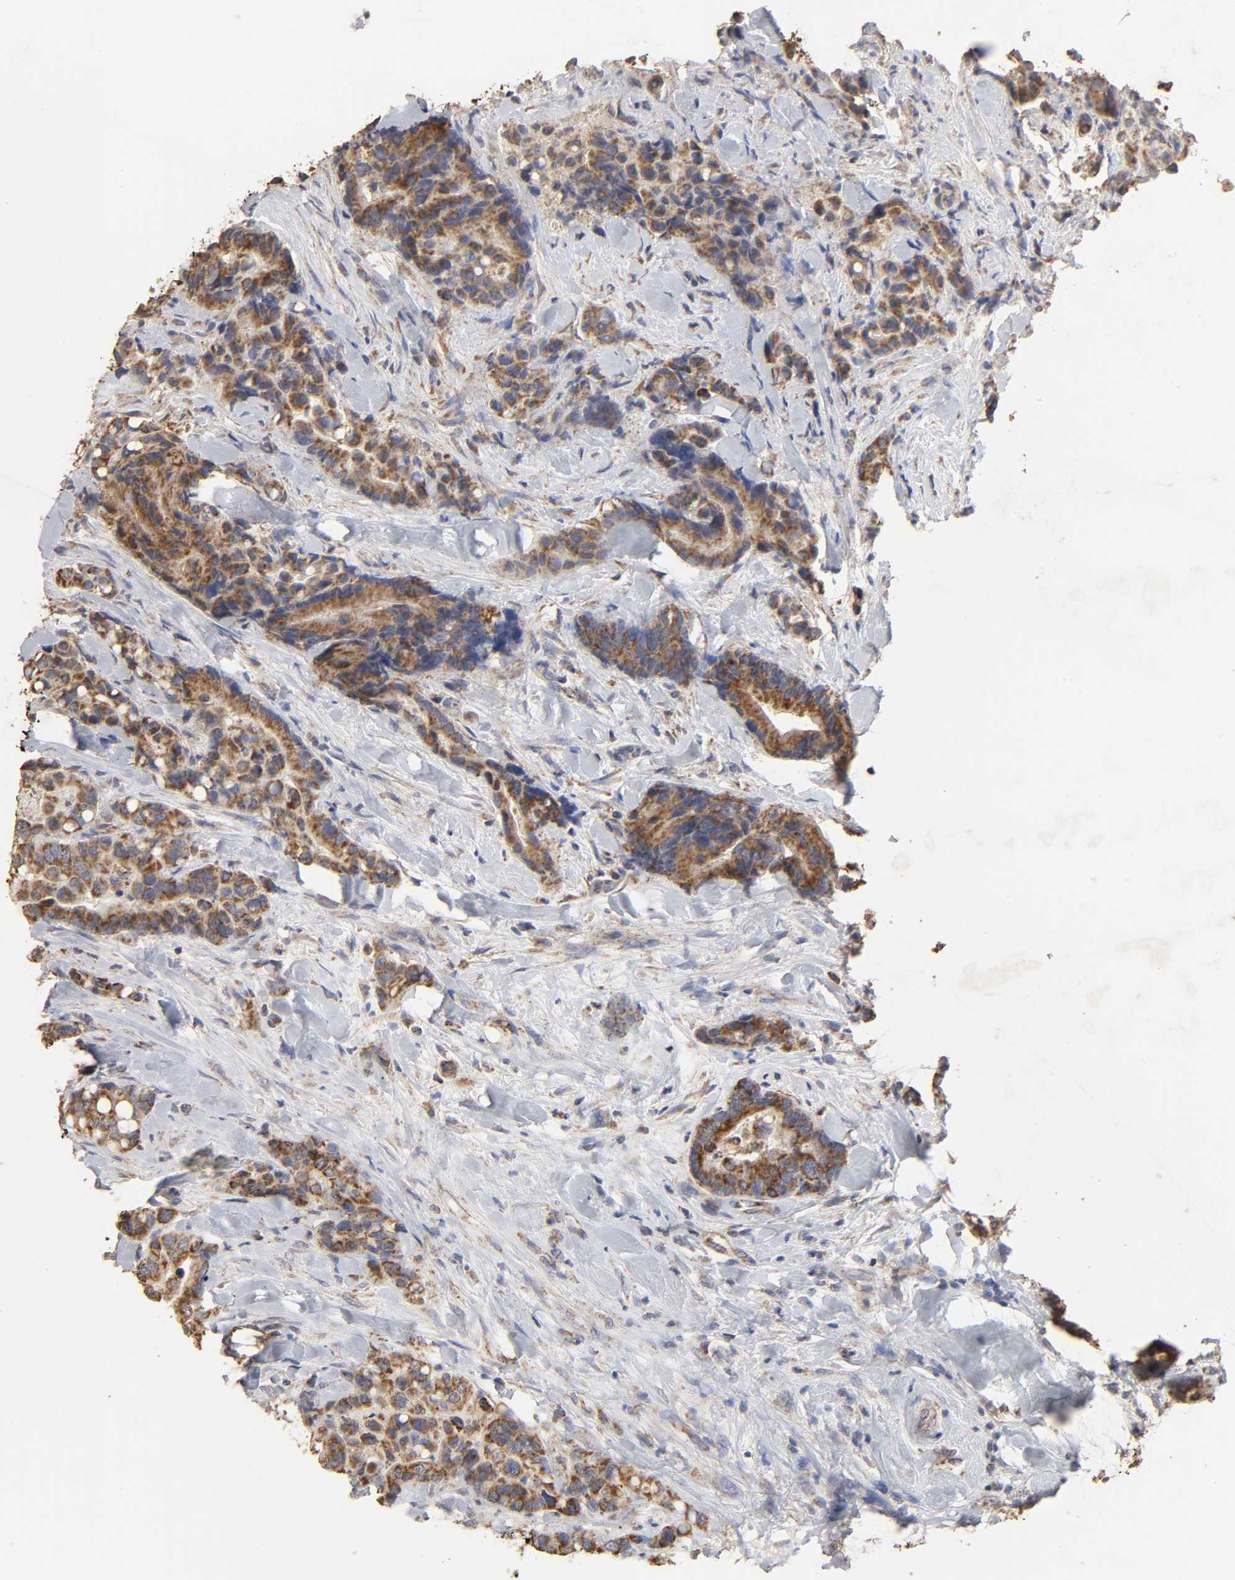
{"staining": {"intensity": "strong", "quantity": ">75%", "location": "cytoplasmic/membranous"}, "tissue": "colorectal cancer", "cell_type": "Tumor cells", "image_type": "cancer", "snomed": [{"axis": "morphology", "description": "Normal tissue, NOS"}, {"axis": "morphology", "description": "Adenocarcinoma, NOS"}, {"axis": "topography", "description": "Colon"}], "caption": "Protein expression analysis of human adenocarcinoma (colorectal) reveals strong cytoplasmic/membranous positivity in approximately >75% of tumor cells.", "gene": "CYCS", "patient": {"sex": "male", "age": 82}}